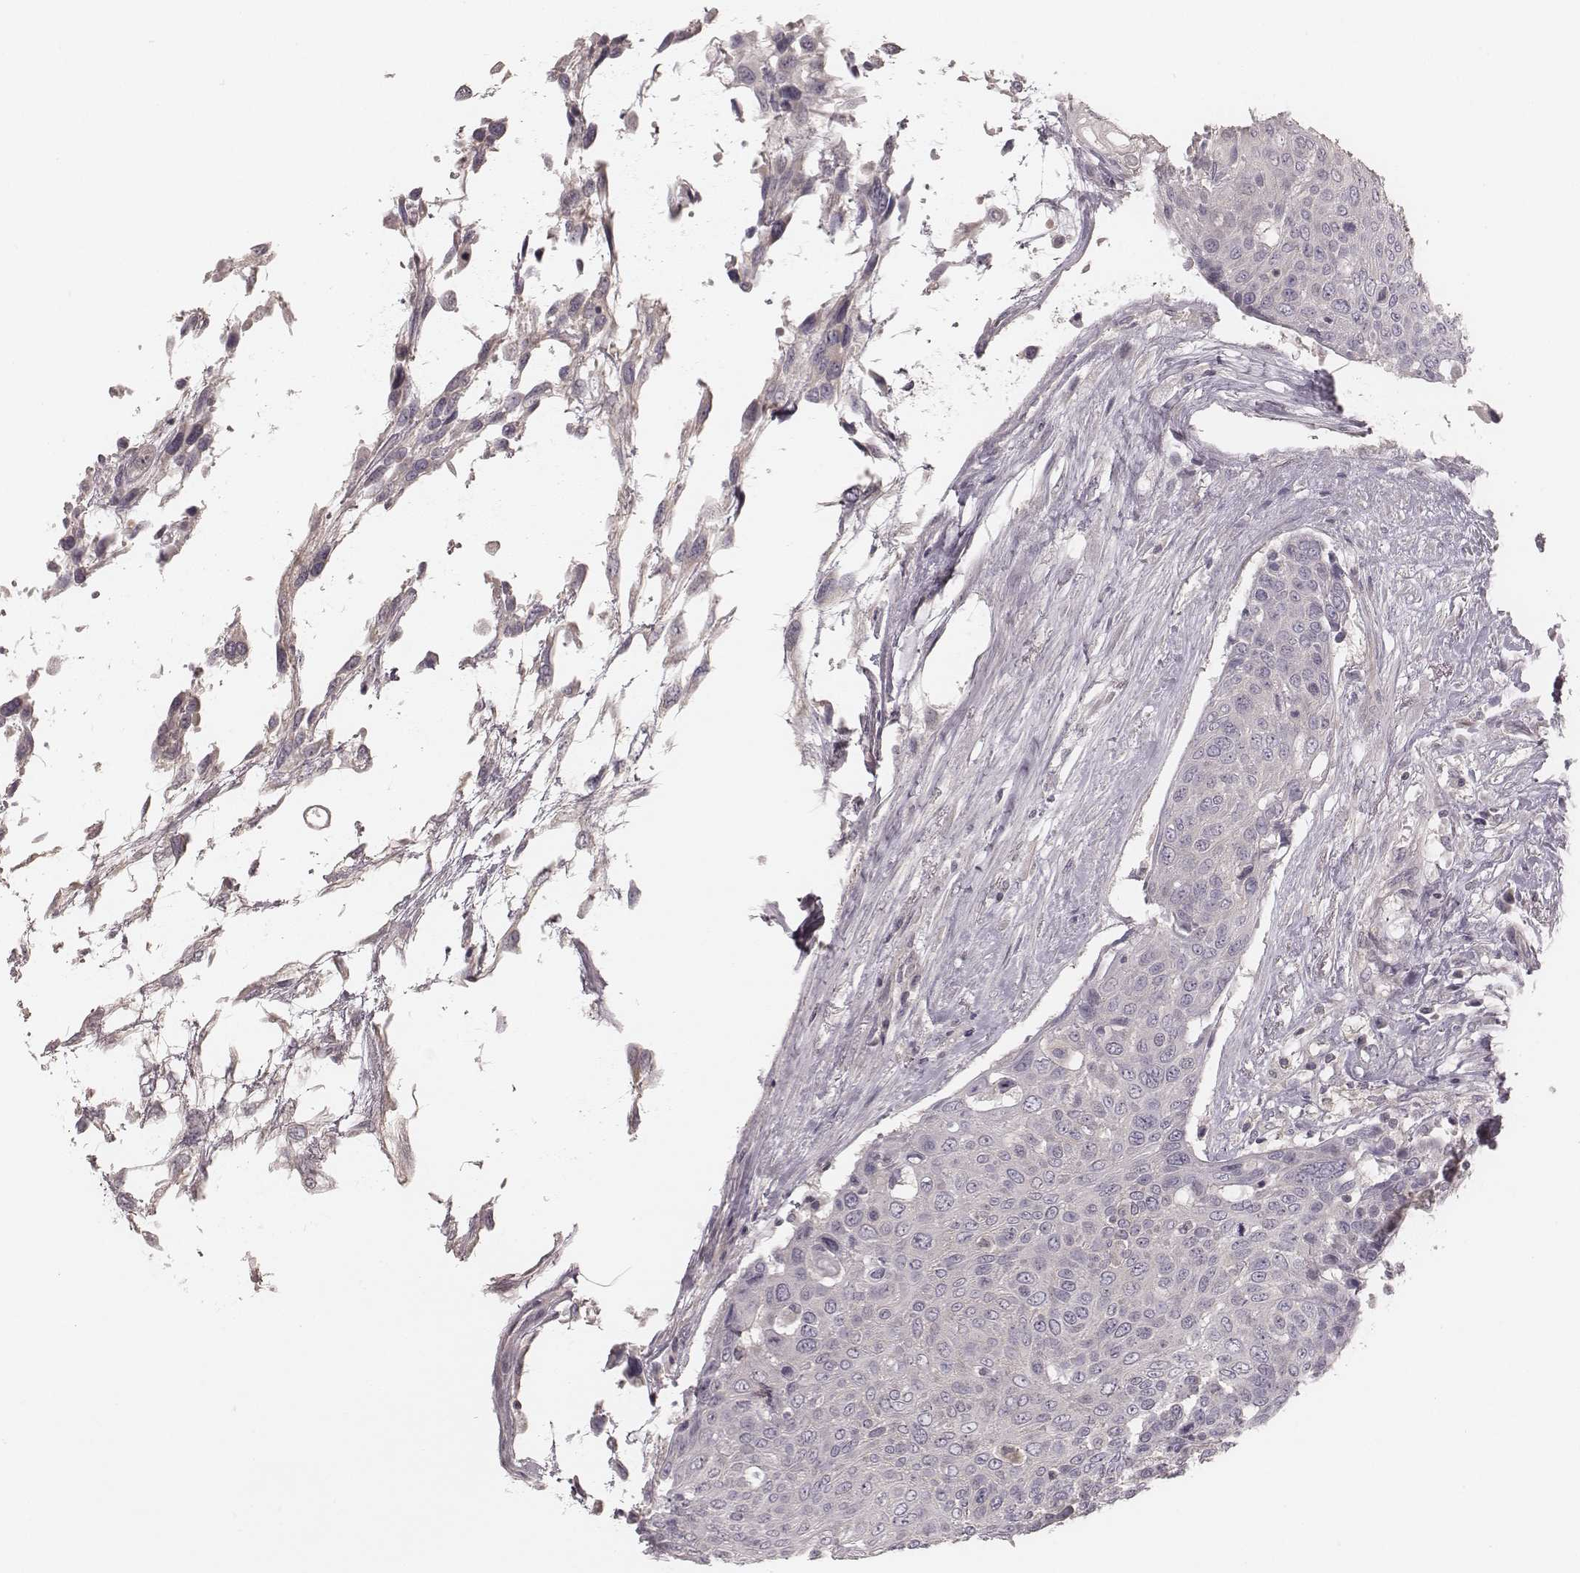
{"staining": {"intensity": "negative", "quantity": "none", "location": "none"}, "tissue": "urothelial cancer", "cell_type": "Tumor cells", "image_type": "cancer", "snomed": [{"axis": "morphology", "description": "Urothelial carcinoma, High grade"}, {"axis": "topography", "description": "Urinary bladder"}], "caption": "High magnification brightfield microscopy of high-grade urothelial carcinoma stained with DAB (3,3'-diaminobenzidine) (brown) and counterstained with hematoxylin (blue): tumor cells show no significant staining.", "gene": "TDRD5", "patient": {"sex": "female", "age": 70}}